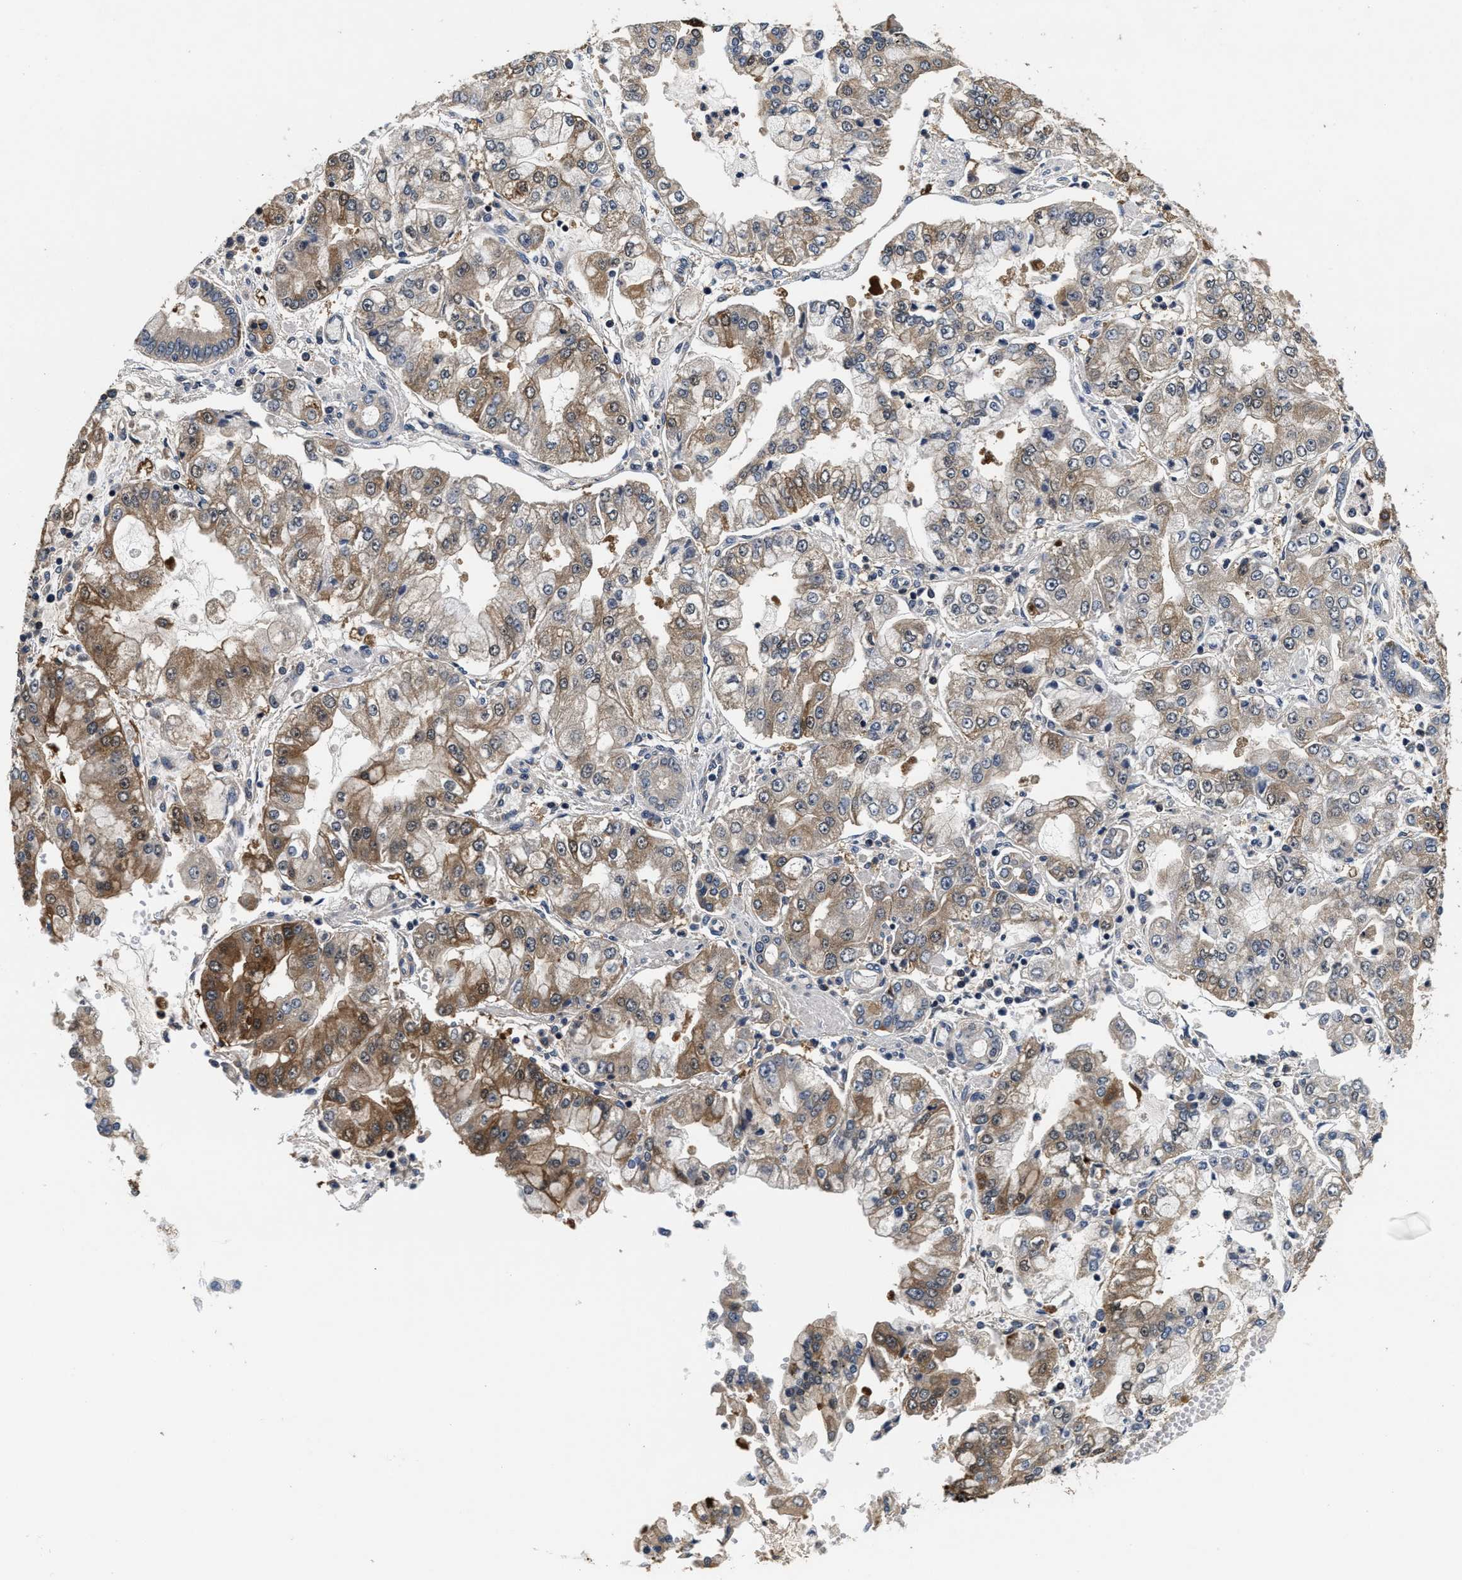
{"staining": {"intensity": "moderate", "quantity": "25%-75%", "location": "cytoplasmic/membranous"}, "tissue": "stomach cancer", "cell_type": "Tumor cells", "image_type": "cancer", "snomed": [{"axis": "morphology", "description": "Adenocarcinoma, NOS"}, {"axis": "topography", "description": "Stomach"}], "caption": "About 25%-75% of tumor cells in stomach cancer (adenocarcinoma) show moderate cytoplasmic/membranous protein positivity as visualized by brown immunohistochemical staining.", "gene": "PHPT1", "patient": {"sex": "male", "age": 76}}